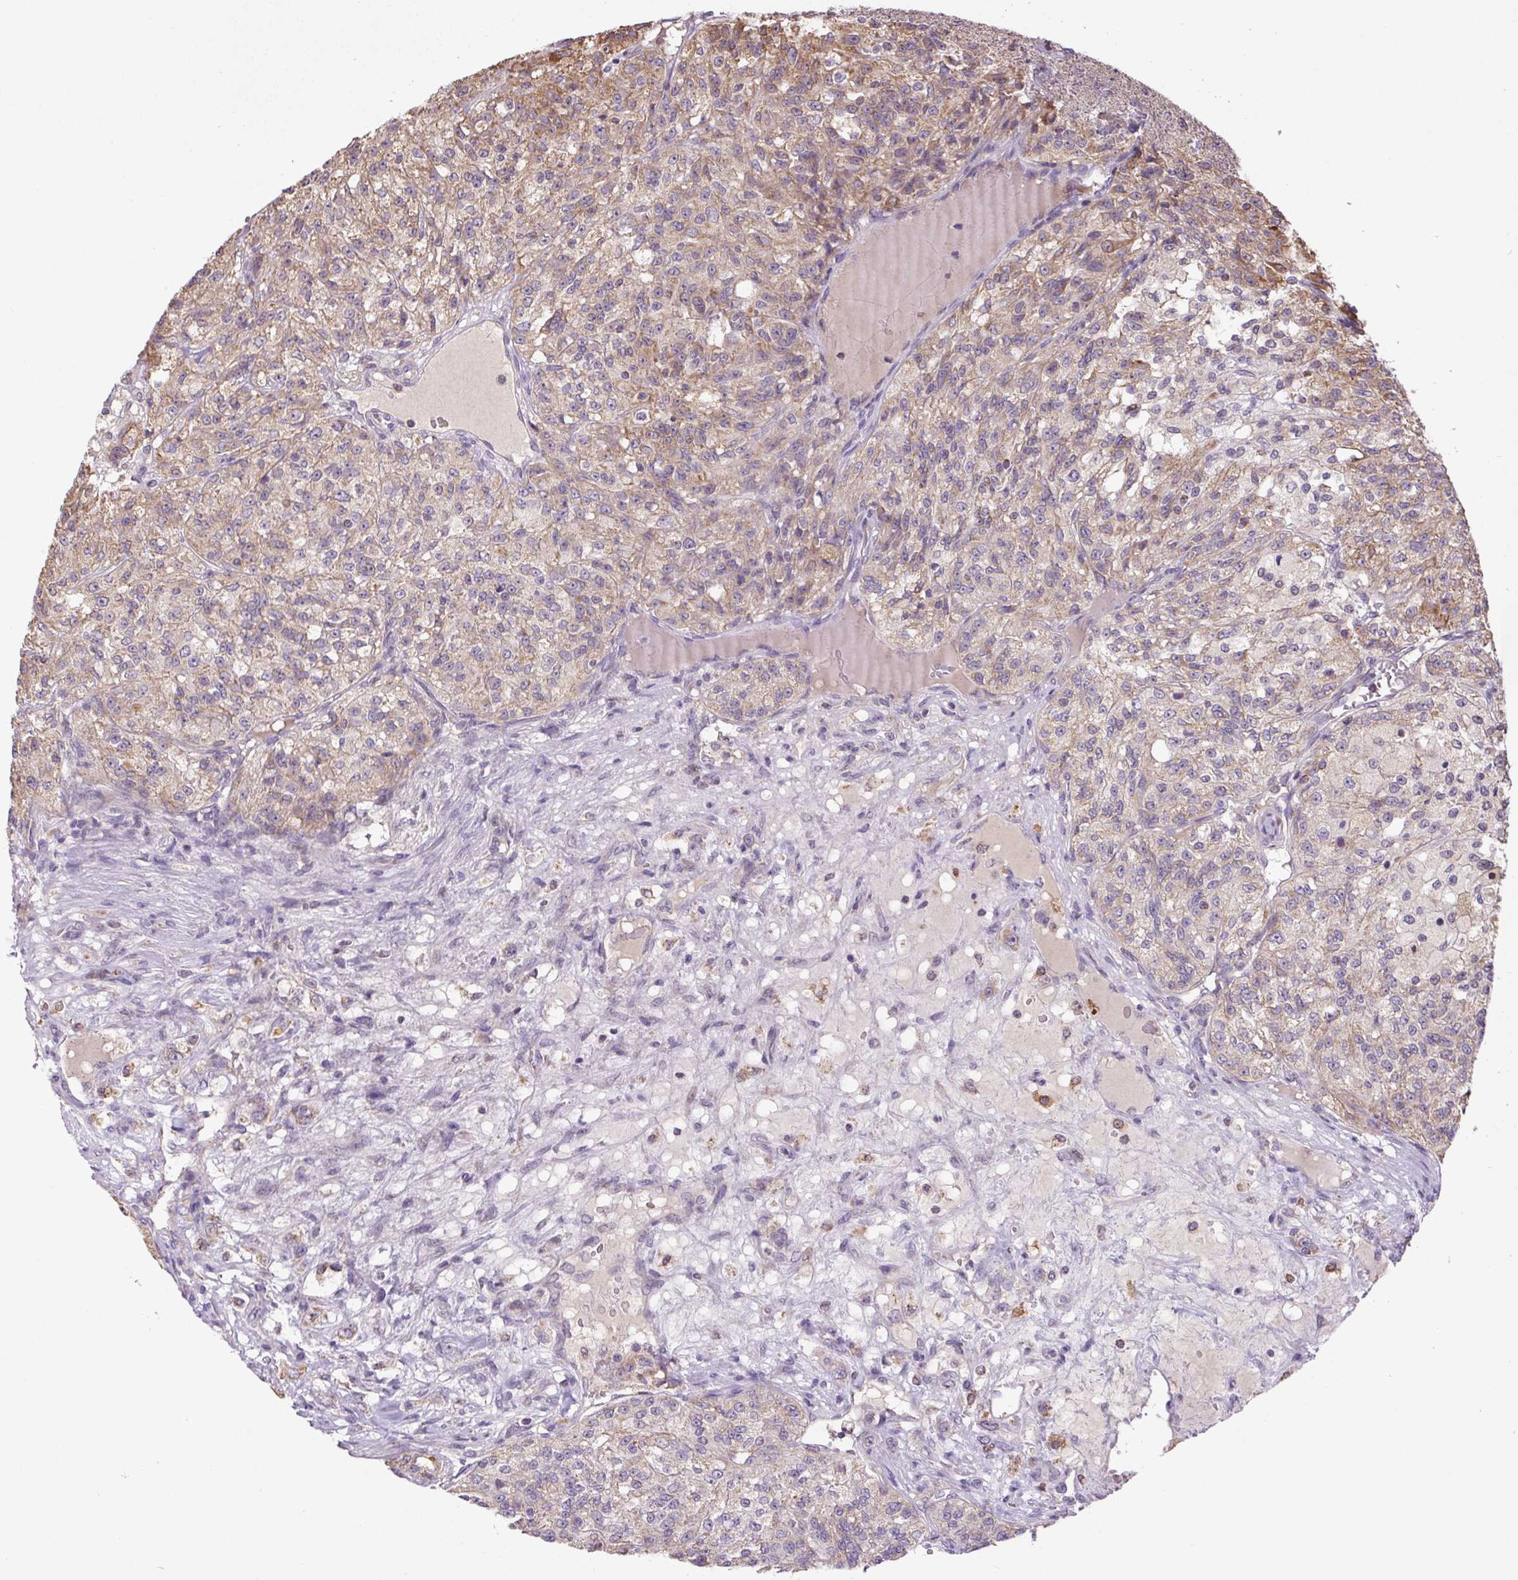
{"staining": {"intensity": "moderate", "quantity": "25%-75%", "location": "cytoplasmic/membranous"}, "tissue": "renal cancer", "cell_type": "Tumor cells", "image_type": "cancer", "snomed": [{"axis": "morphology", "description": "Adenocarcinoma, NOS"}, {"axis": "topography", "description": "Kidney"}], "caption": "This histopathology image displays immunohistochemistry staining of renal adenocarcinoma, with medium moderate cytoplasmic/membranous staining in approximately 25%-75% of tumor cells.", "gene": "SGF29", "patient": {"sex": "female", "age": 63}}